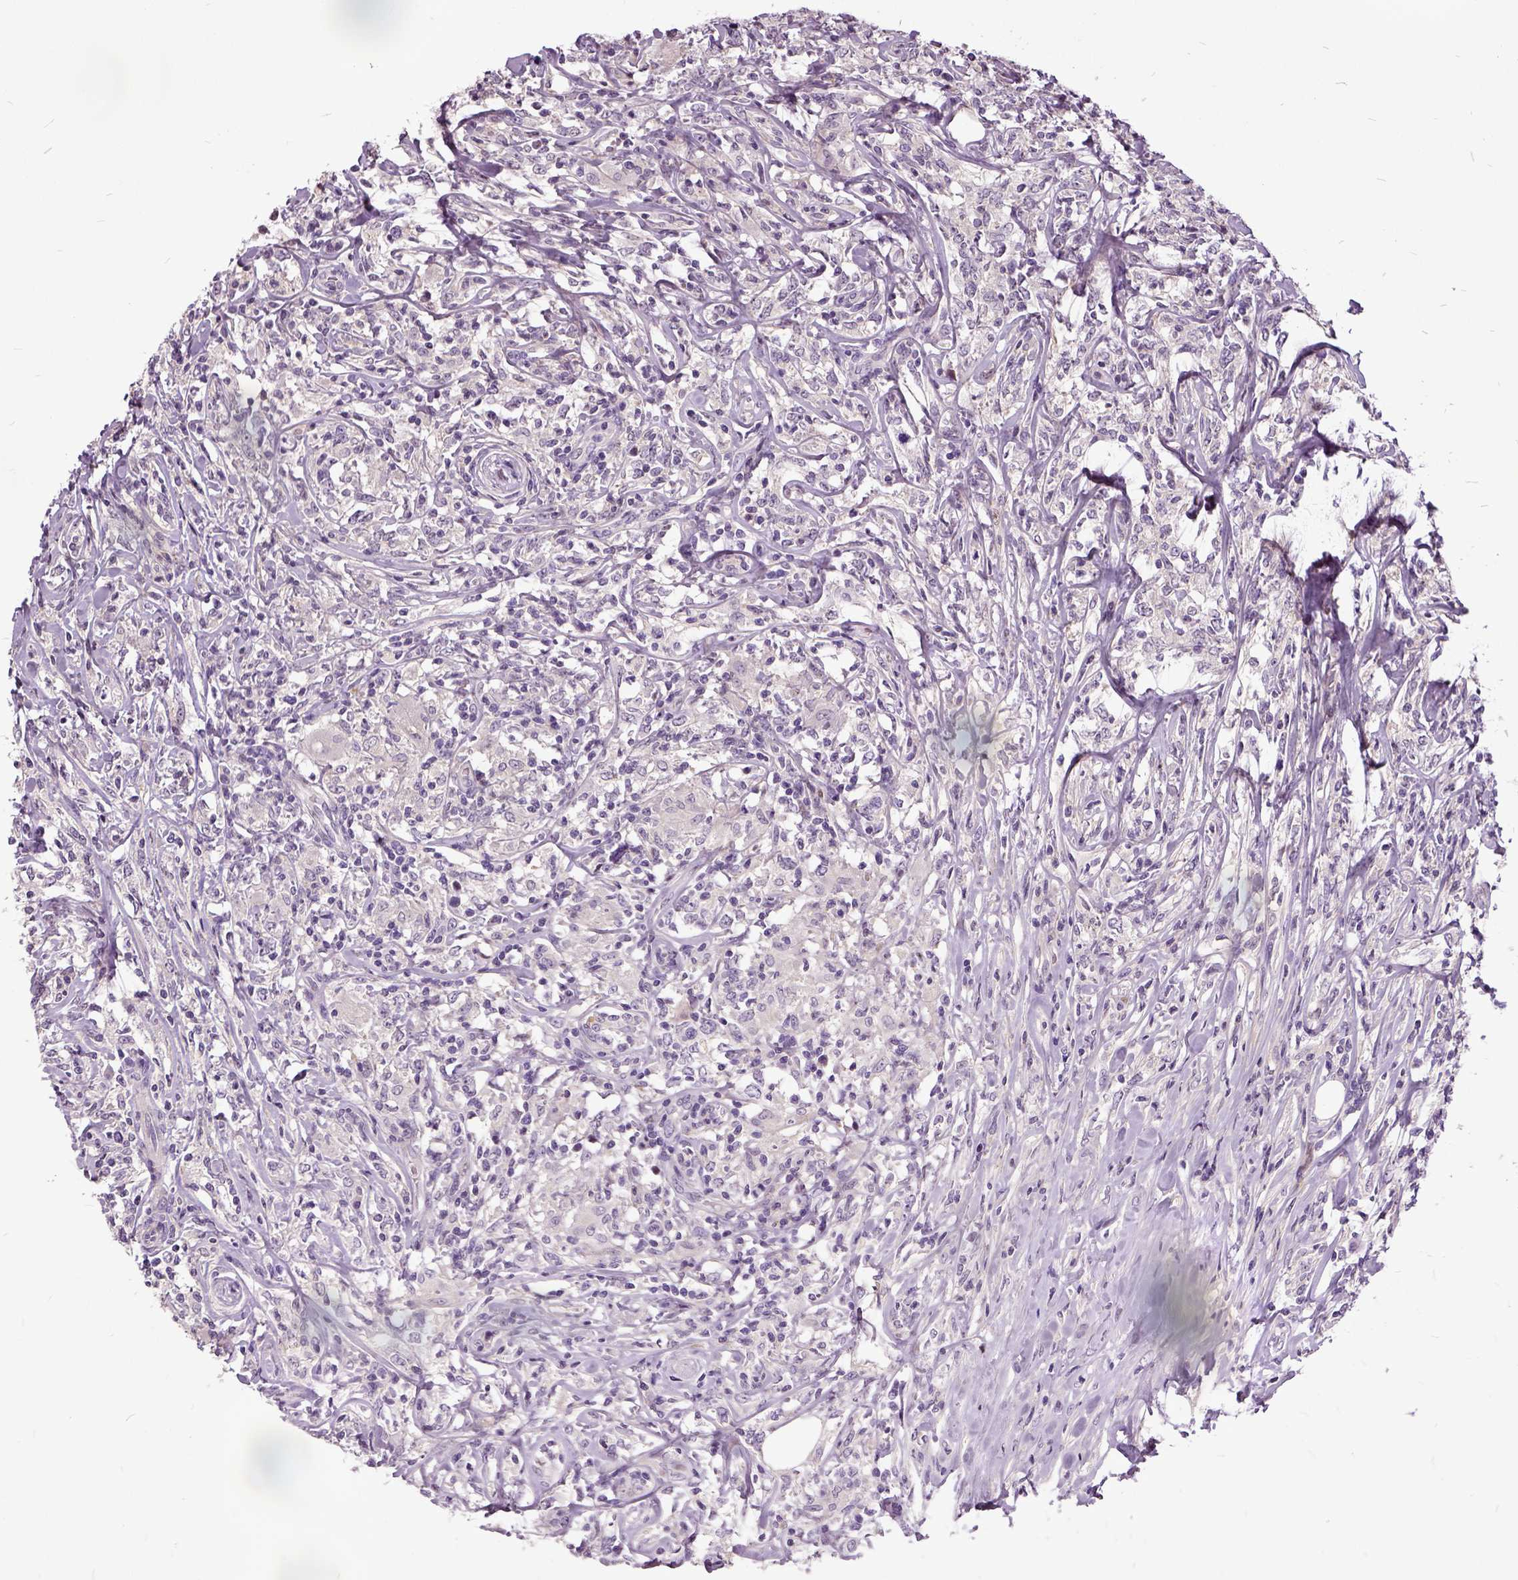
{"staining": {"intensity": "negative", "quantity": "none", "location": "none"}, "tissue": "lymphoma", "cell_type": "Tumor cells", "image_type": "cancer", "snomed": [{"axis": "morphology", "description": "Malignant lymphoma, non-Hodgkin's type, High grade"}, {"axis": "topography", "description": "Lymph node"}], "caption": "DAB (3,3'-diaminobenzidine) immunohistochemical staining of lymphoma displays no significant expression in tumor cells.", "gene": "ILRUN", "patient": {"sex": "female", "age": 84}}